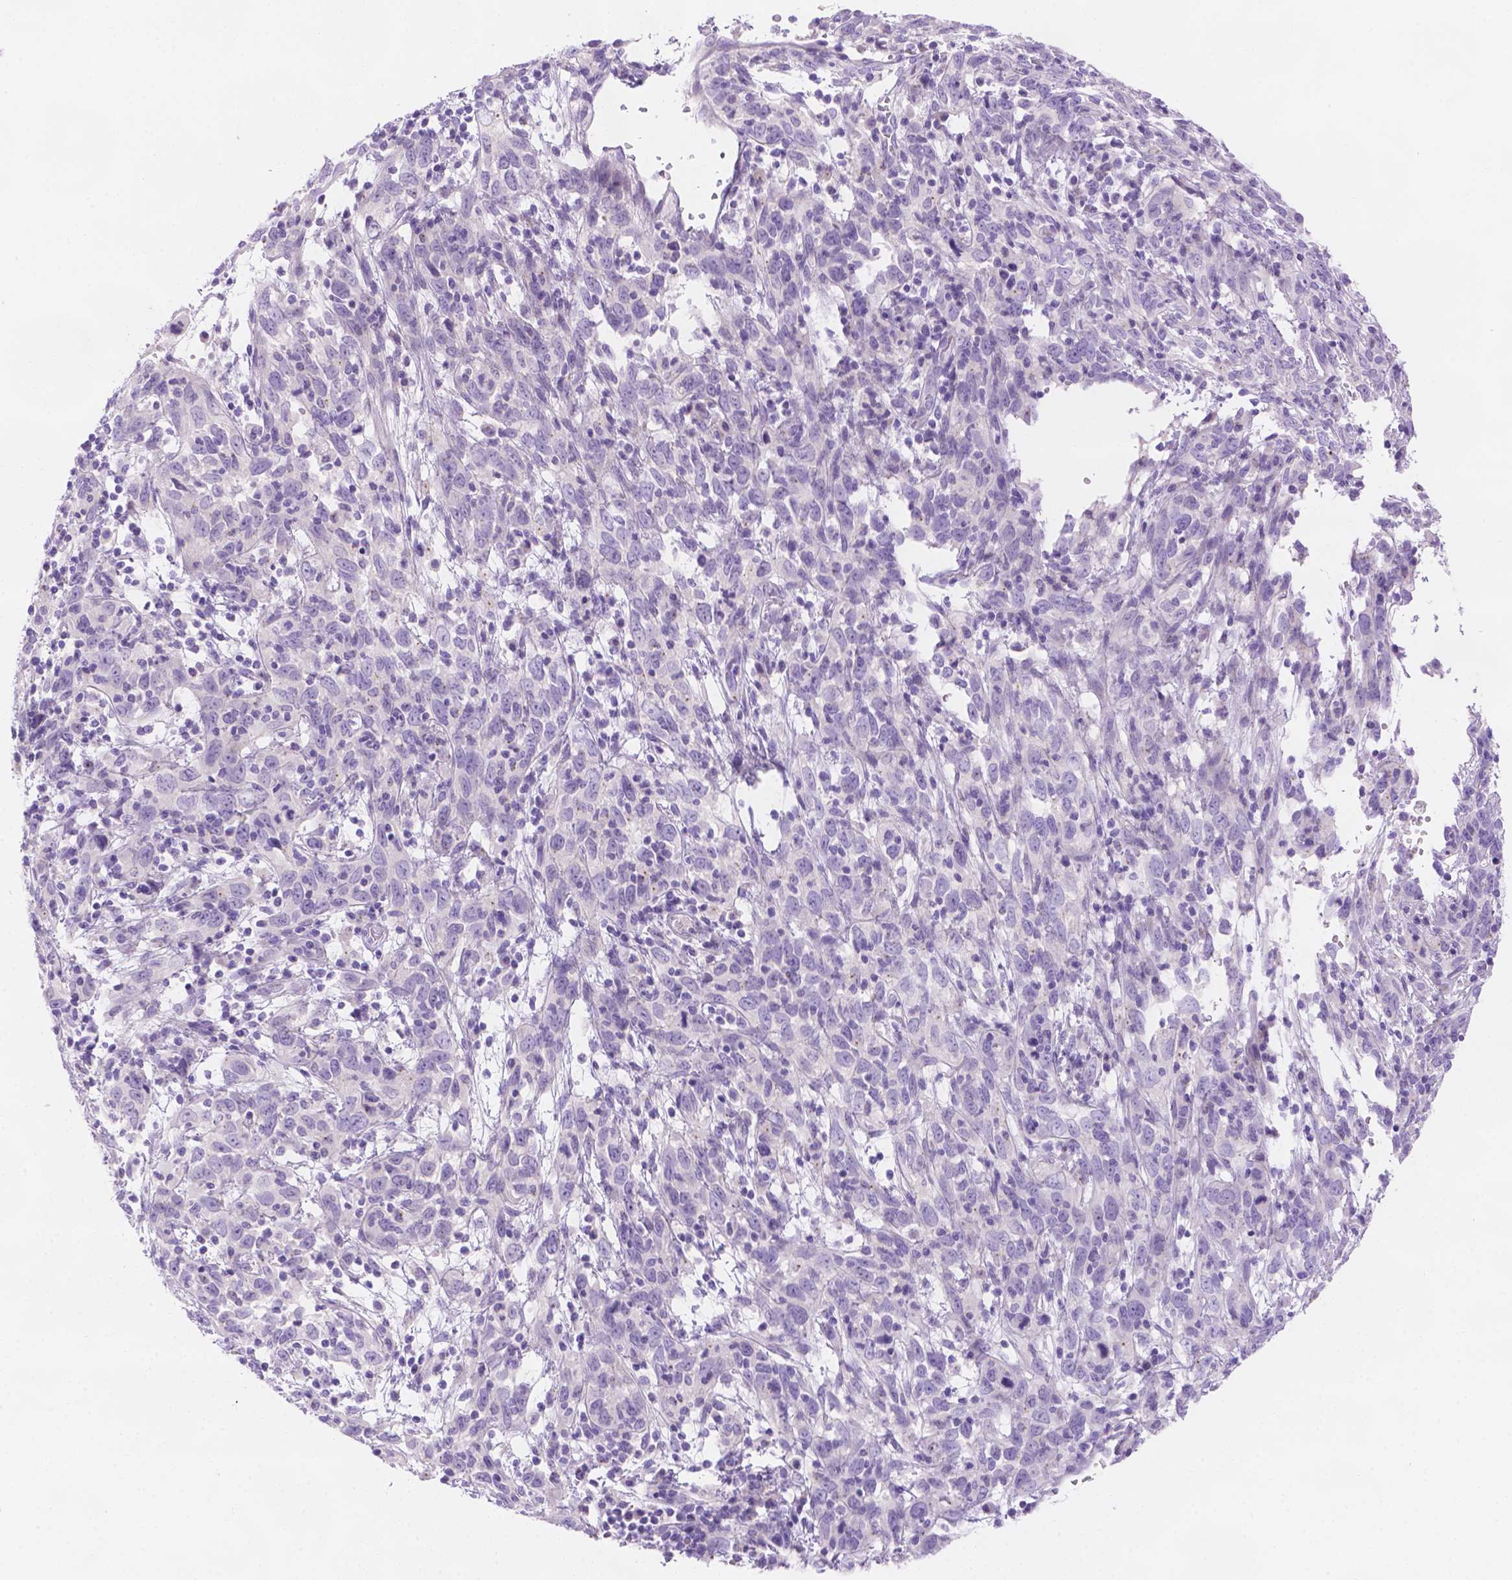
{"staining": {"intensity": "negative", "quantity": "none", "location": "none"}, "tissue": "cervical cancer", "cell_type": "Tumor cells", "image_type": "cancer", "snomed": [{"axis": "morphology", "description": "Adenocarcinoma, NOS"}, {"axis": "topography", "description": "Cervix"}], "caption": "IHC photomicrograph of human cervical cancer (adenocarcinoma) stained for a protein (brown), which demonstrates no expression in tumor cells.", "gene": "MLN", "patient": {"sex": "female", "age": 40}}